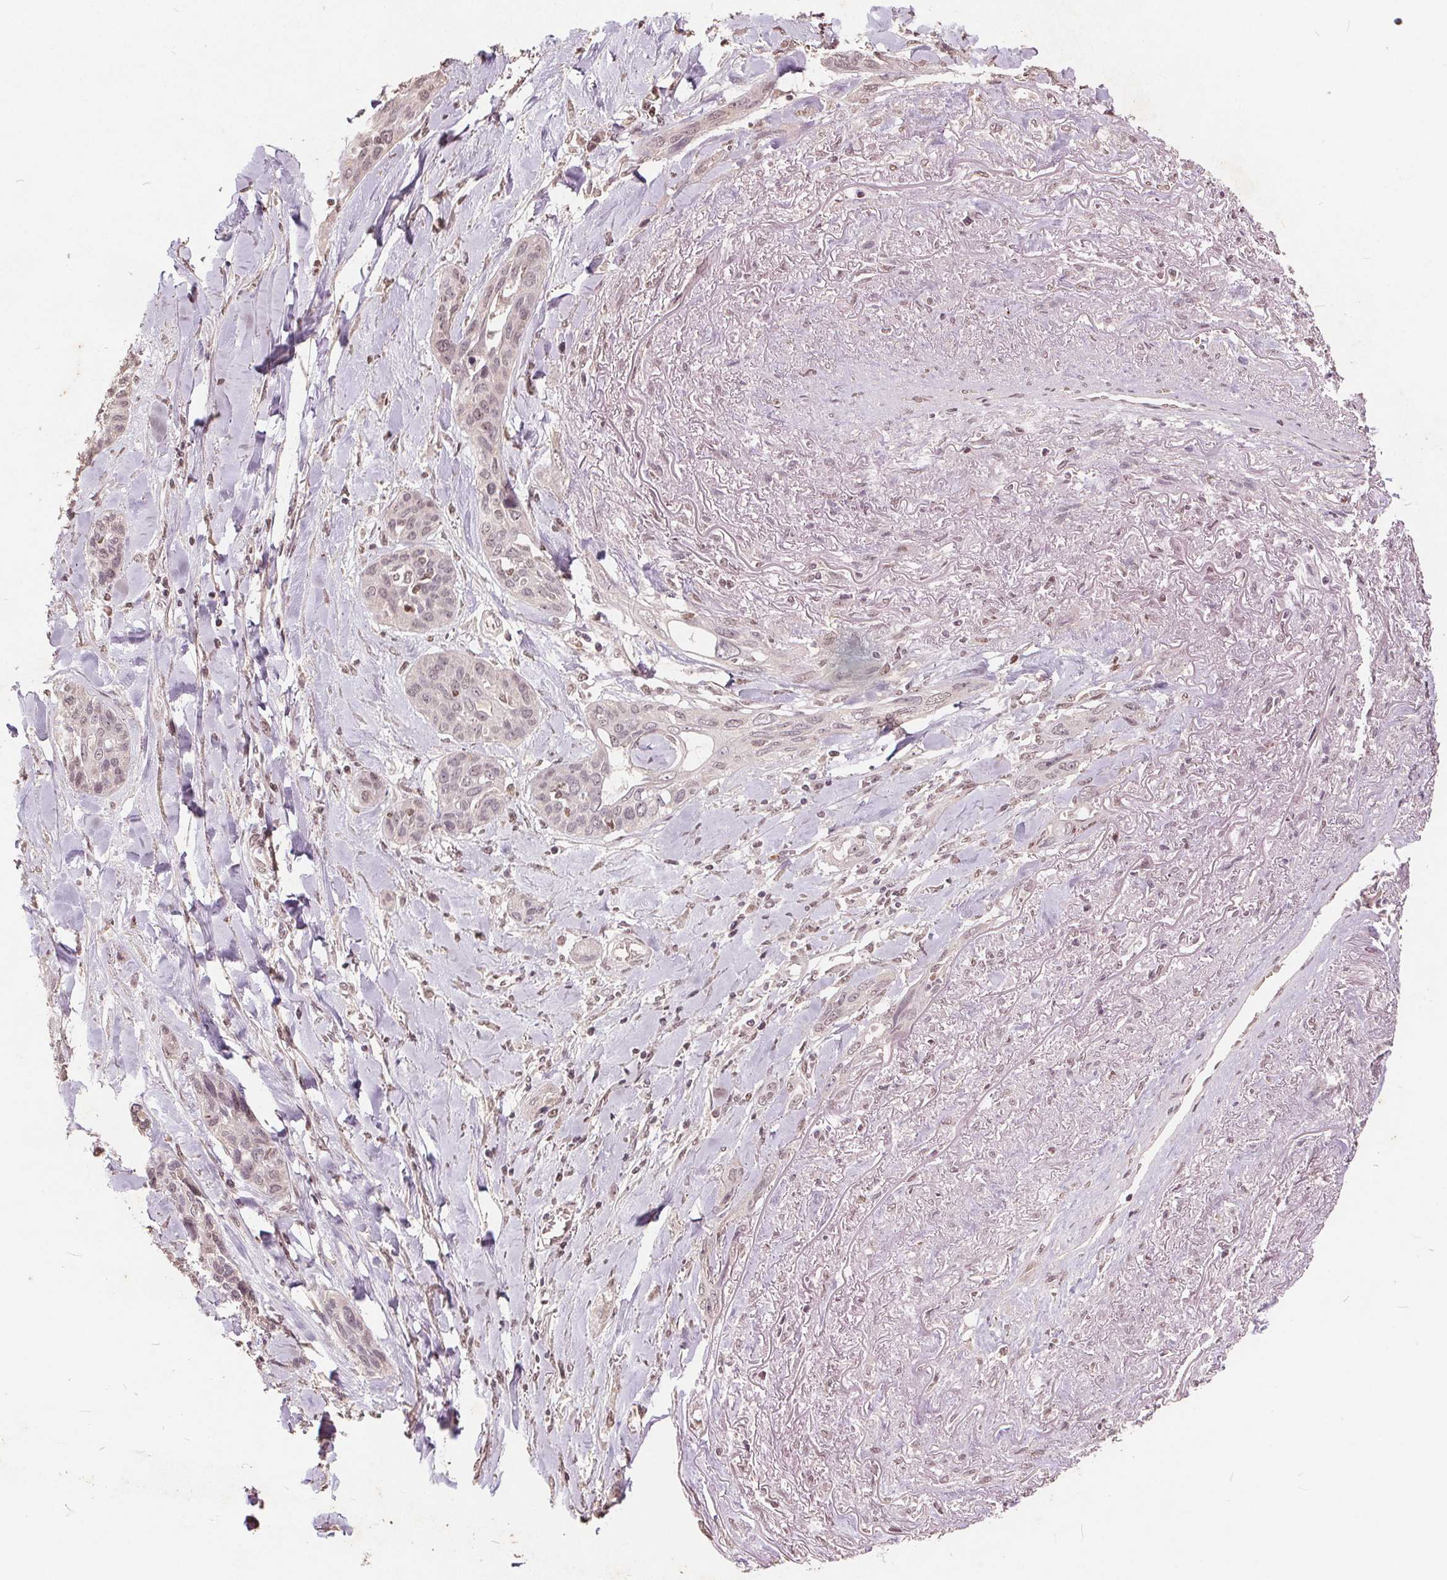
{"staining": {"intensity": "weak", "quantity": "<25%", "location": "nuclear"}, "tissue": "lung cancer", "cell_type": "Tumor cells", "image_type": "cancer", "snomed": [{"axis": "morphology", "description": "Squamous cell carcinoma, NOS"}, {"axis": "topography", "description": "Lung"}], "caption": "The immunohistochemistry (IHC) micrograph has no significant positivity in tumor cells of squamous cell carcinoma (lung) tissue.", "gene": "DNMT3B", "patient": {"sex": "female", "age": 70}}